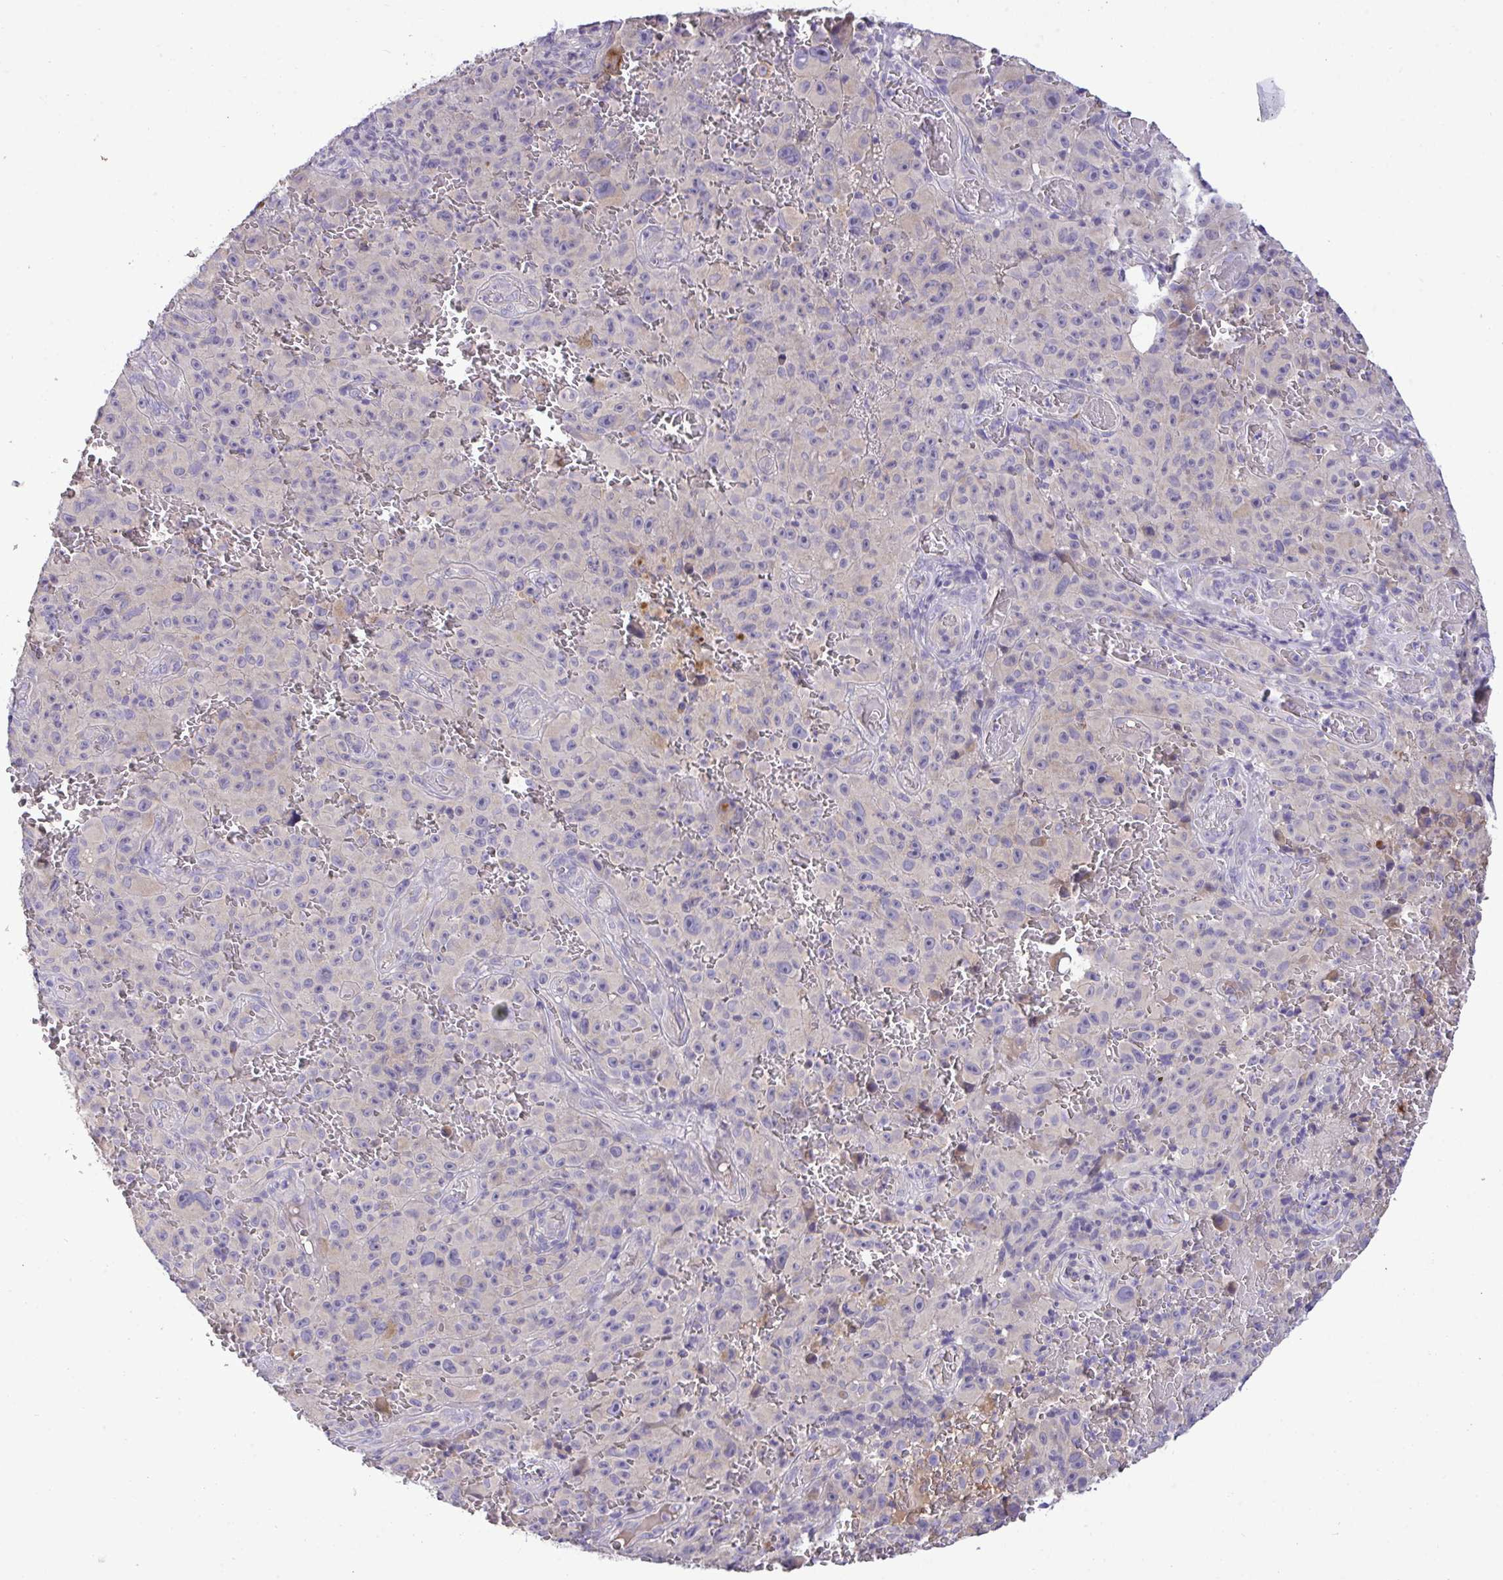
{"staining": {"intensity": "negative", "quantity": "none", "location": "none"}, "tissue": "melanoma", "cell_type": "Tumor cells", "image_type": "cancer", "snomed": [{"axis": "morphology", "description": "Malignant melanoma, NOS"}, {"axis": "topography", "description": "Skin"}], "caption": "A high-resolution micrograph shows immunohistochemistry (IHC) staining of malignant melanoma, which exhibits no significant expression in tumor cells.", "gene": "ZNF581", "patient": {"sex": "female", "age": 82}}